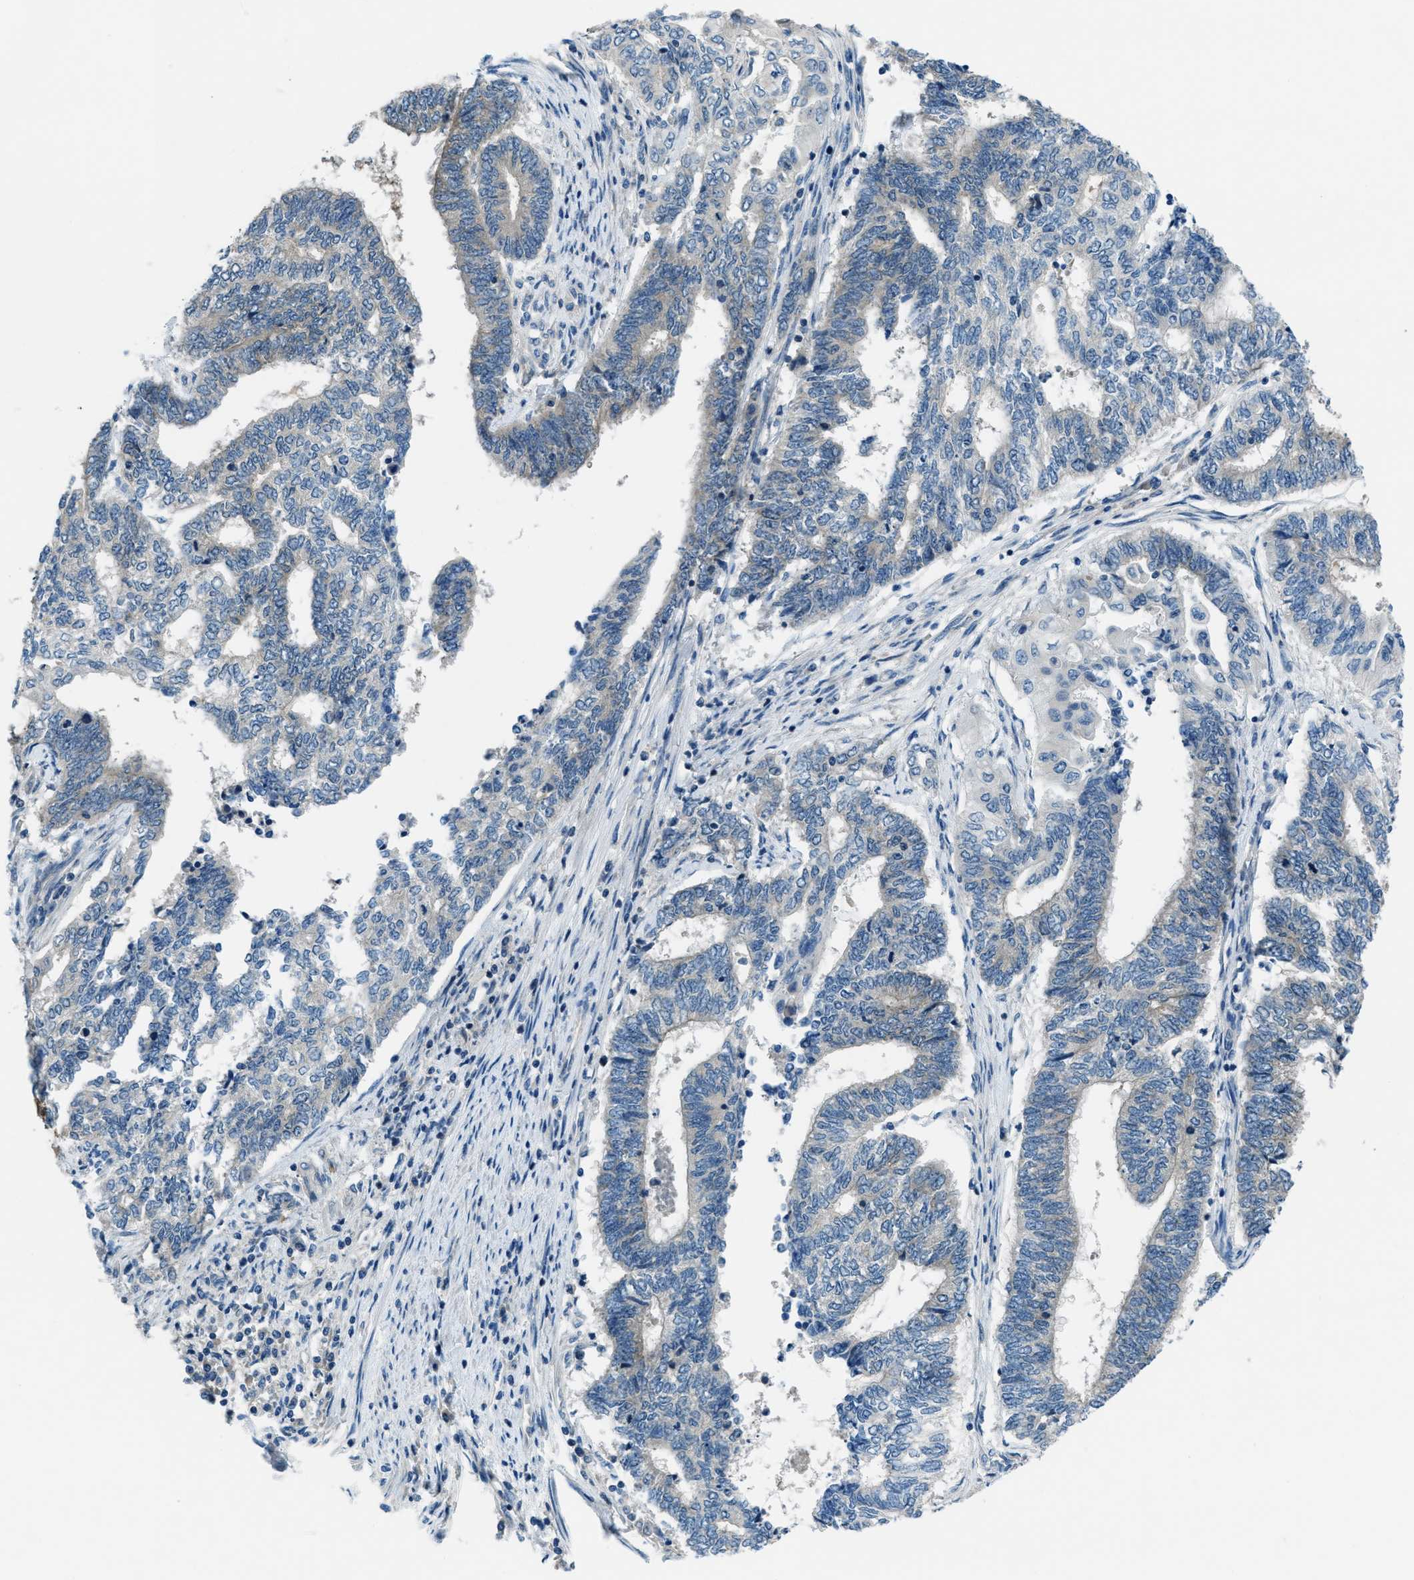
{"staining": {"intensity": "negative", "quantity": "none", "location": "none"}, "tissue": "endometrial cancer", "cell_type": "Tumor cells", "image_type": "cancer", "snomed": [{"axis": "morphology", "description": "Adenocarcinoma, NOS"}, {"axis": "topography", "description": "Uterus"}, {"axis": "topography", "description": "Endometrium"}], "caption": "An immunohistochemistry (IHC) photomicrograph of endometrial cancer (adenocarcinoma) is shown. There is no staining in tumor cells of endometrial cancer (adenocarcinoma).", "gene": "ARFGAP2", "patient": {"sex": "female", "age": 70}}